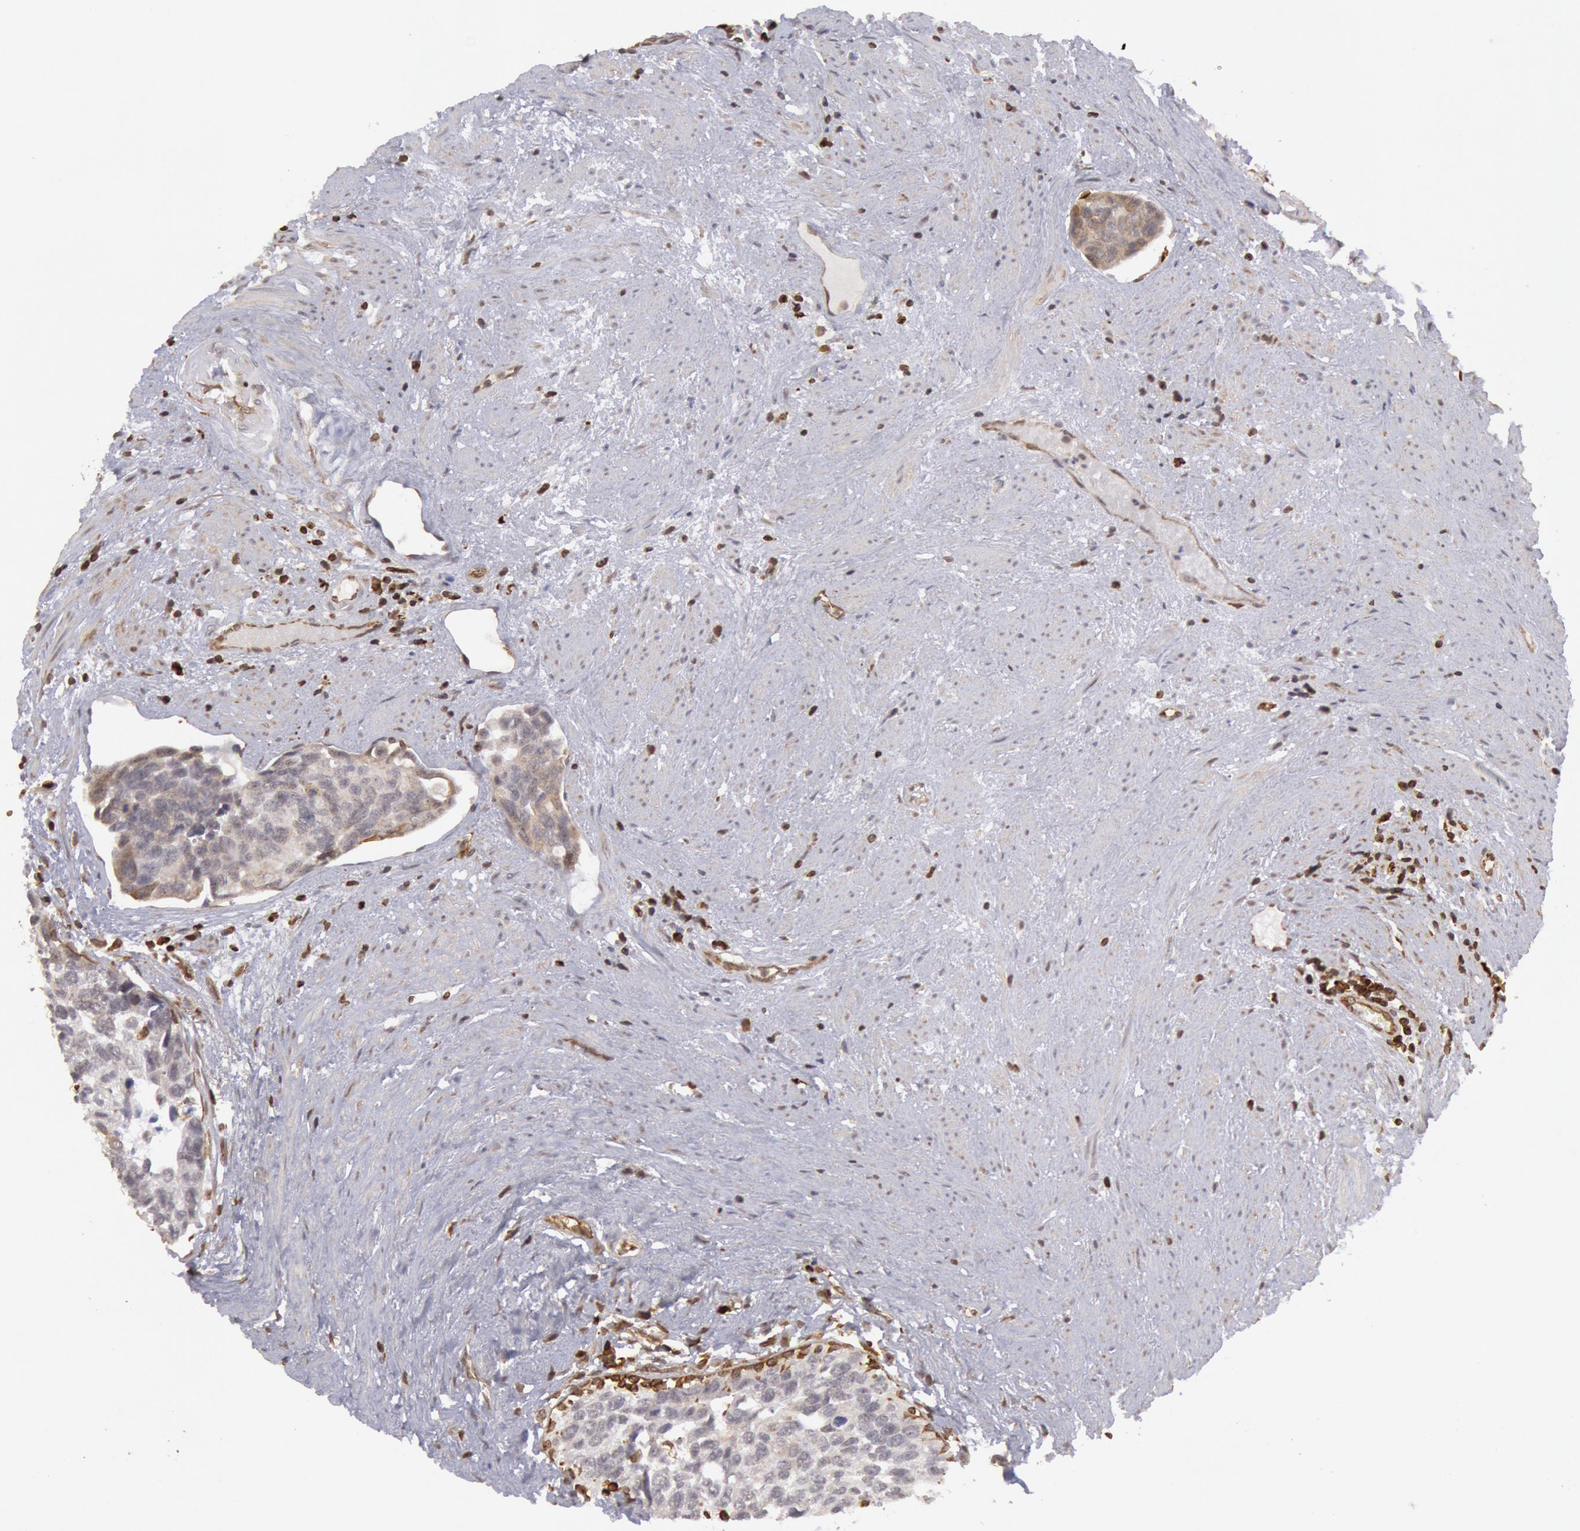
{"staining": {"intensity": "weak", "quantity": "25%-75%", "location": "cytoplasmic/membranous"}, "tissue": "urothelial cancer", "cell_type": "Tumor cells", "image_type": "cancer", "snomed": [{"axis": "morphology", "description": "Urothelial carcinoma, High grade"}, {"axis": "topography", "description": "Urinary bladder"}], "caption": "The histopathology image exhibits staining of urothelial carcinoma (high-grade), revealing weak cytoplasmic/membranous protein positivity (brown color) within tumor cells.", "gene": "TAP2", "patient": {"sex": "male", "age": 81}}